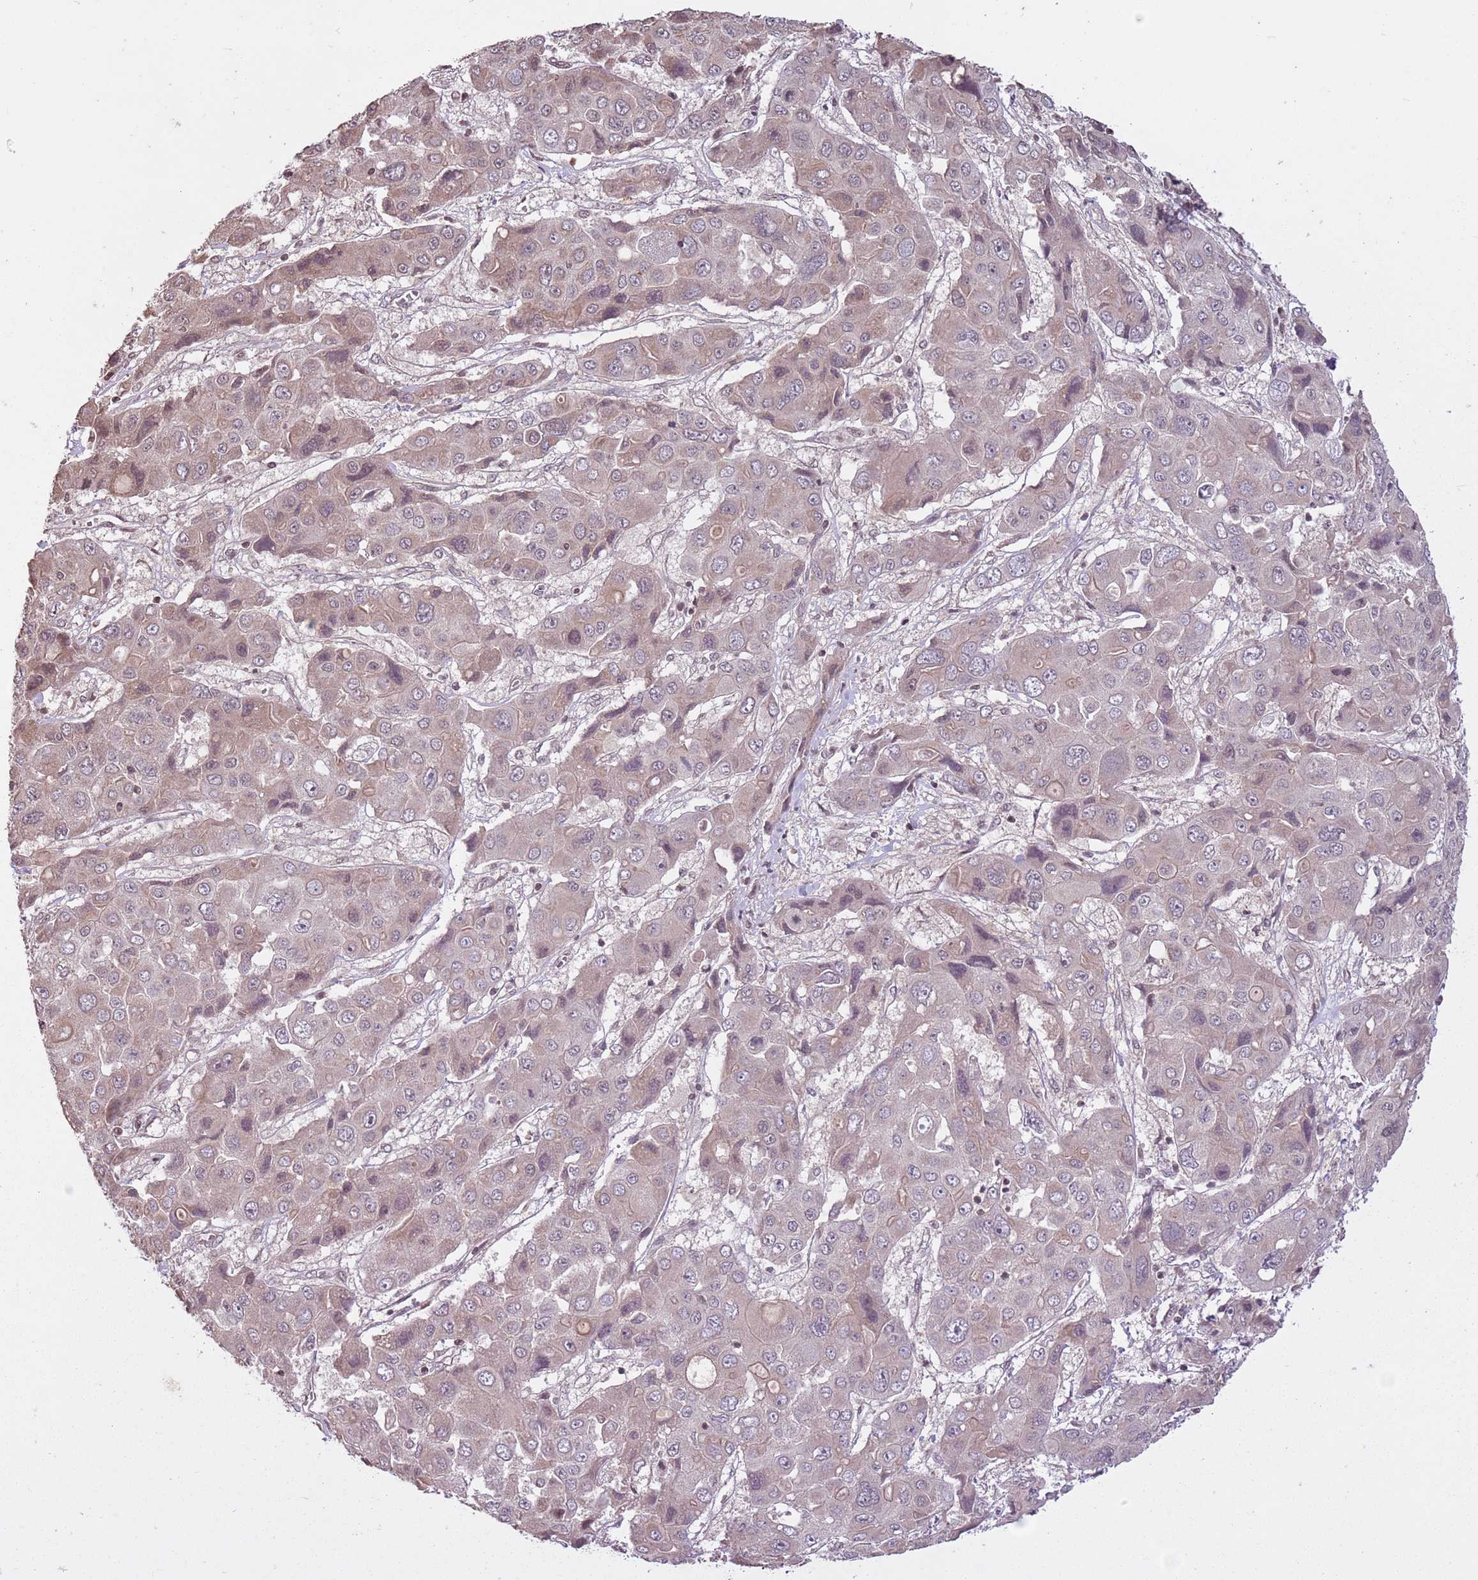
{"staining": {"intensity": "weak", "quantity": ">75%", "location": "cytoplasmic/membranous"}, "tissue": "liver cancer", "cell_type": "Tumor cells", "image_type": "cancer", "snomed": [{"axis": "morphology", "description": "Cholangiocarcinoma"}, {"axis": "topography", "description": "Liver"}], "caption": "This is an image of immunohistochemistry (IHC) staining of liver cancer, which shows weak positivity in the cytoplasmic/membranous of tumor cells.", "gene": "CAPN9", "patient": {"sex": "male", "age": 67}}